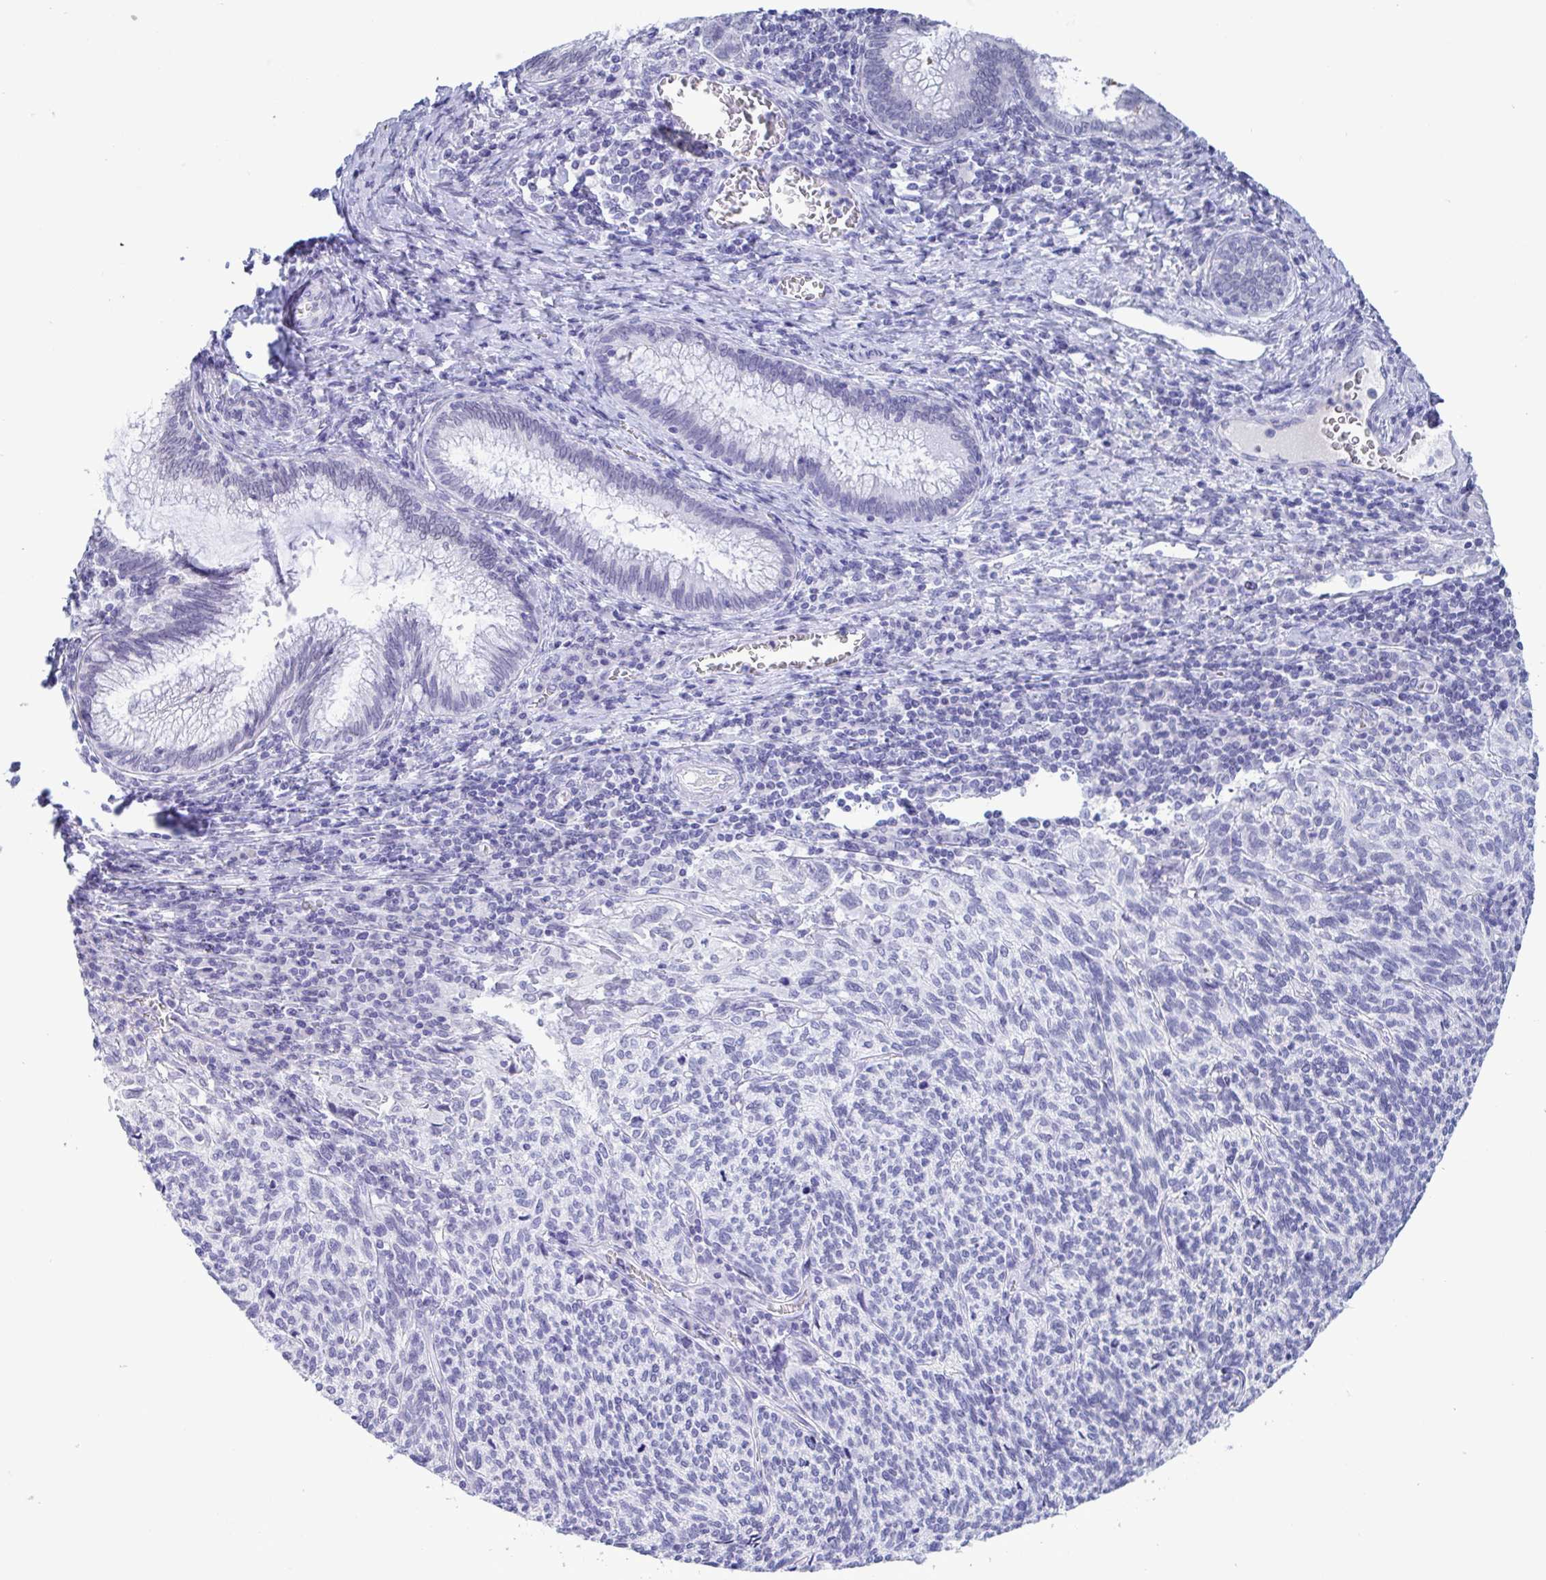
{"staining": {"intensity": "negative", "quantity": "none", "location": "none"}, "tissue": "cervical cancer", "cell_type": "Tumor cells", "image_type": "cancer", "snomed": [{"axis": "morphology", "description": "Squamous cell carcinoma, NOS"}, {"axis": "topography", "description": "Cervix"}], "caption": "A high-resolution photomicrograph shows IHC staining of squamous cell carcinoma (cervical), which reveals no significant expression in tumor cells.", "gene": "CDX4", "patient": {"sex": "female", "age": 45}}